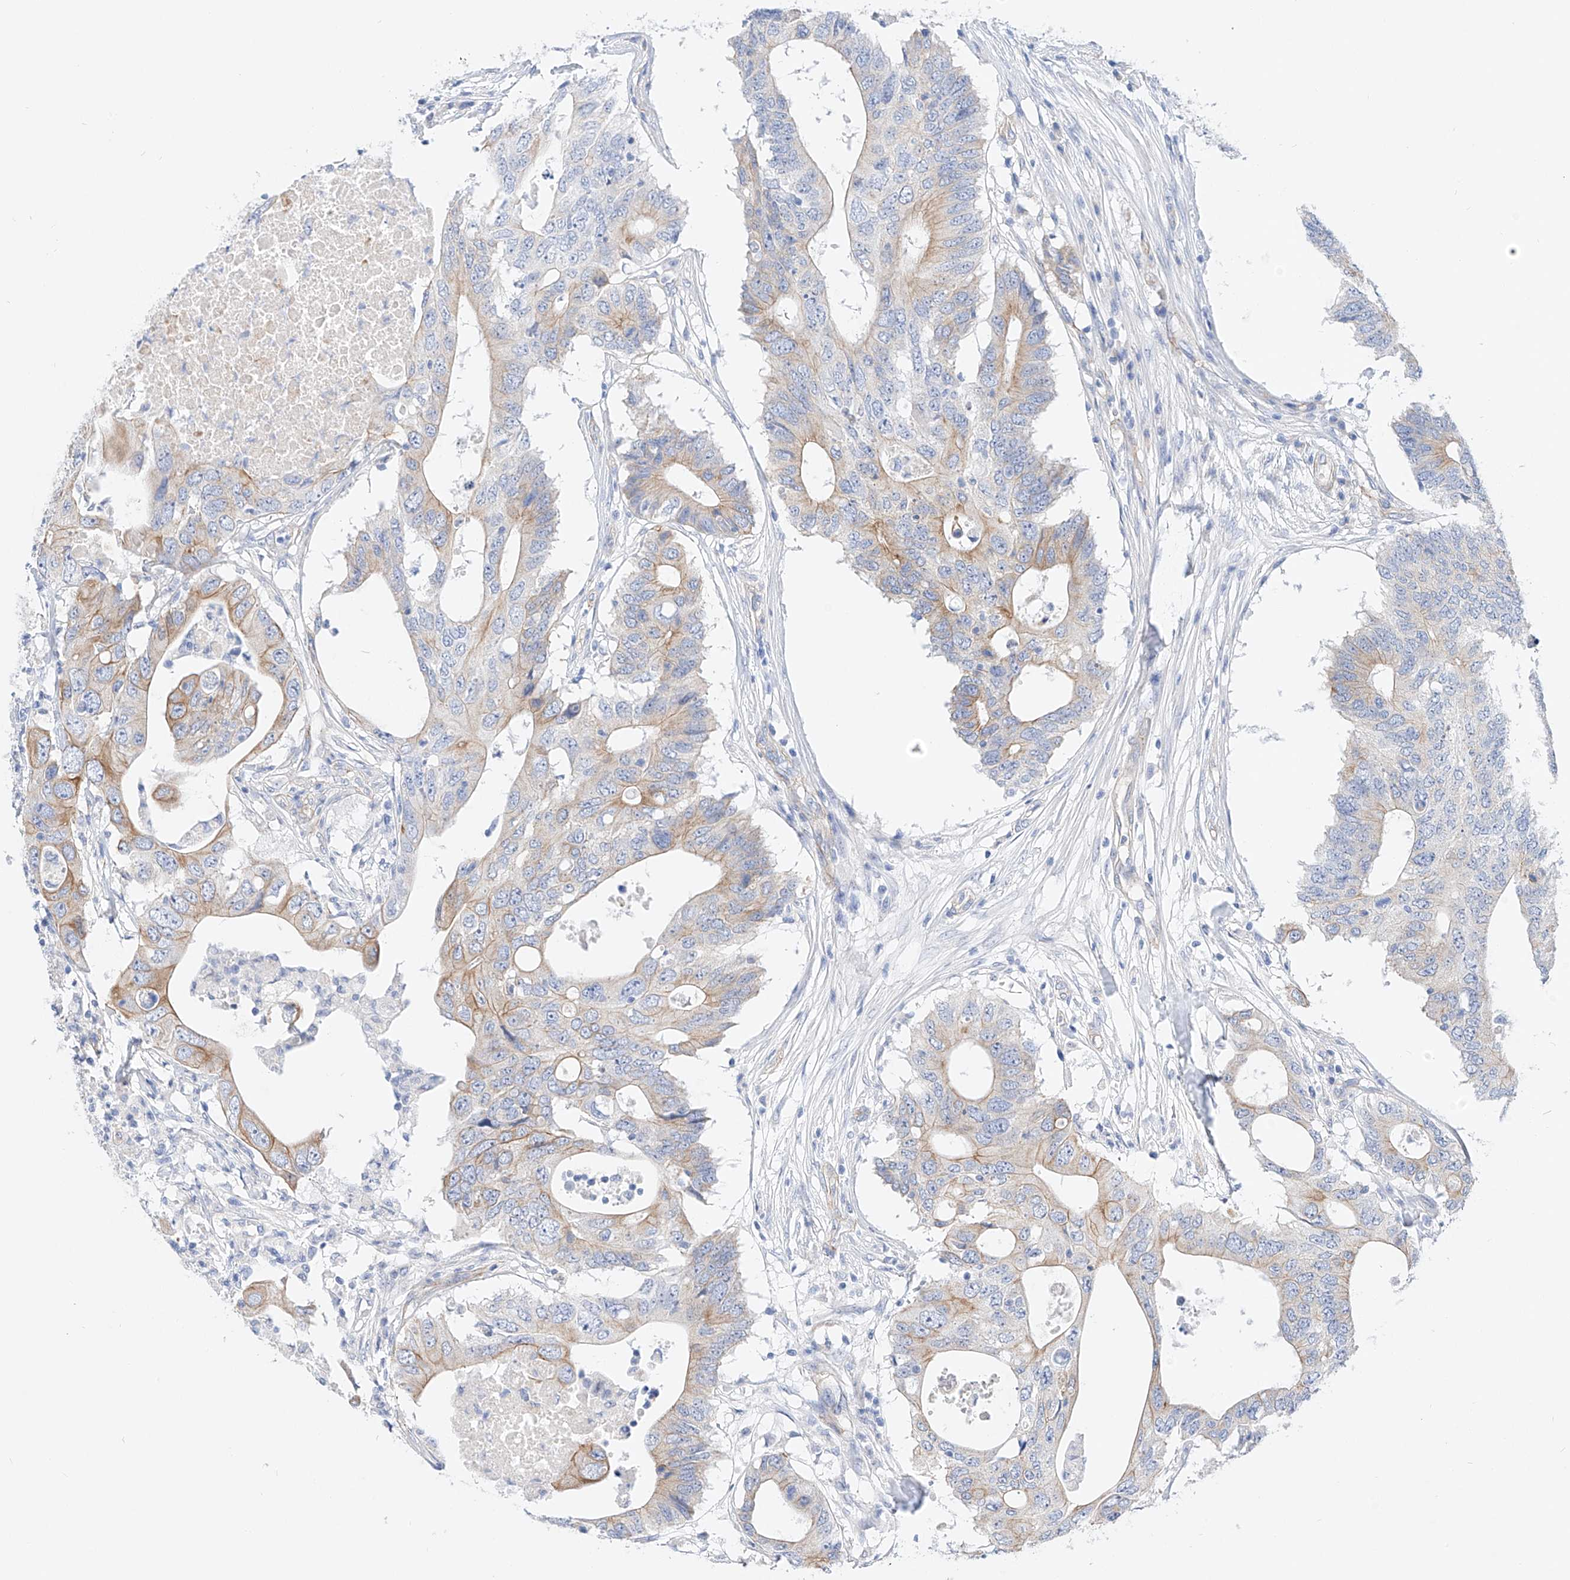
{"staining": {"intensity": "moderate", "quantity": "<25%", "location": "cytoplasmic/membranous"}, "tissue": "colorectal cancer", "cell_type": "Tumor cells", "image_type": "cancer", "snomed": [{"axis": "morphology", "description": "Adenocarcinoma, NOS"}, {"axis": "topography", "description": "Colon"}], "caption": "Protein expression analysis of adenocarcinoma (colorectal) shows moderate cytoplasmic/membranous positivity in approximately <25% of tumor cells. Using DAB (3,3'-diaminobenzidine) (brown) and hematoxylin (blue) stains, captured at high magnification using brightfield microscopy.", "gene": "SBSPON", "patient": {"sex": "male", "age": 71}}